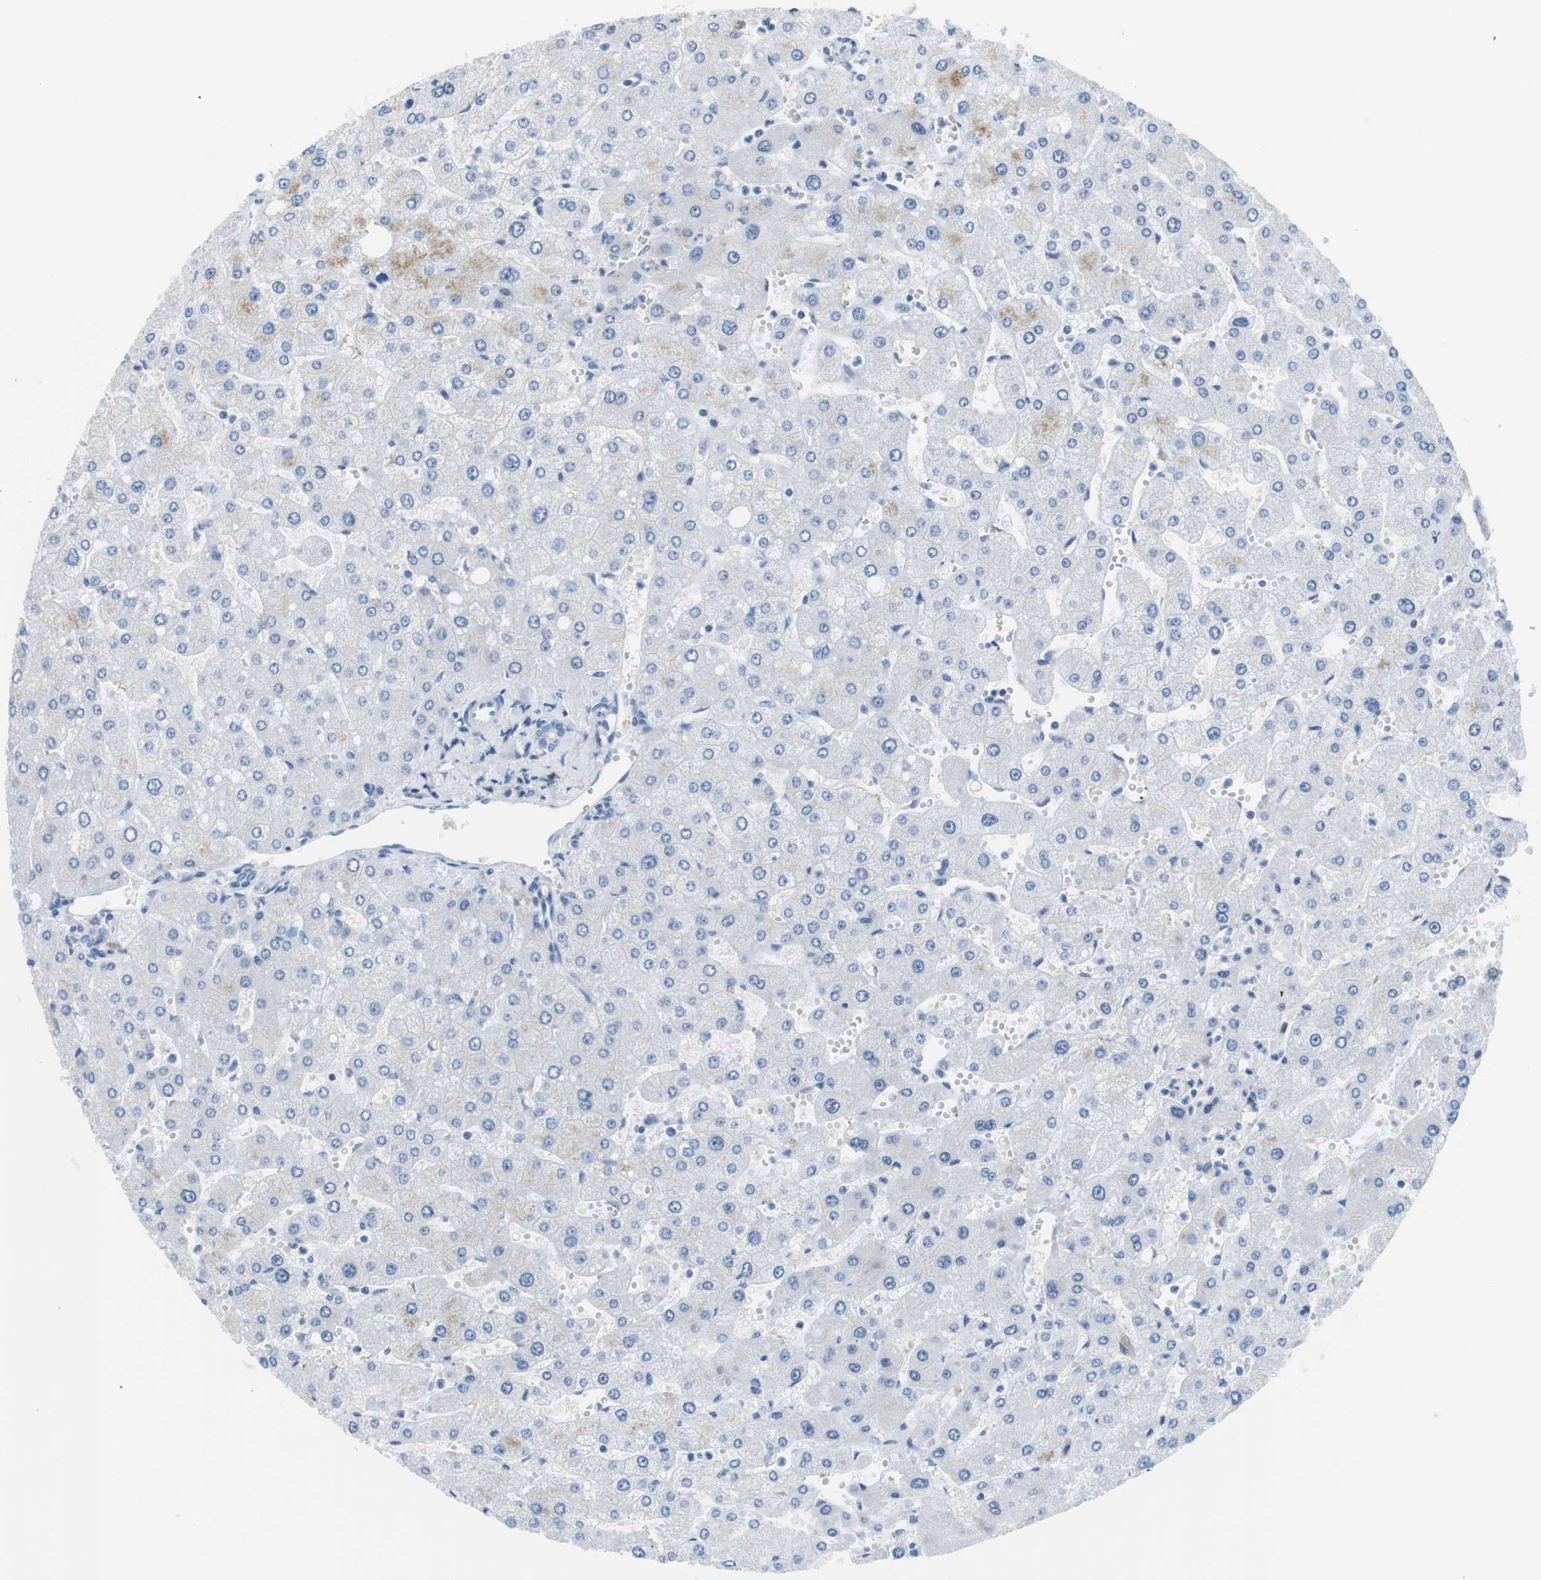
{"staining": {"intensity": "negative", "quantity": "none", "location": "none"}, "tissue": "liver", "cell_type": "Cholangiocytes", "image_type": "normal", "snomed": [{"axis": "morphology", "description": "Normal tissue, NOS"}, {"axis": "topography", "description": "Liver"}], "caption": "Benign liver was stained to show a protein in brown. There is no significant staining in cholangiocytes. The staining was performed using DAB to visualize the protein expression in brown, while the nuclei were stained in blue with hematoxylin (Magnification: 20x).", "gene": "TNFRSF4", "patient": {"sex": "male", "age": 55}}